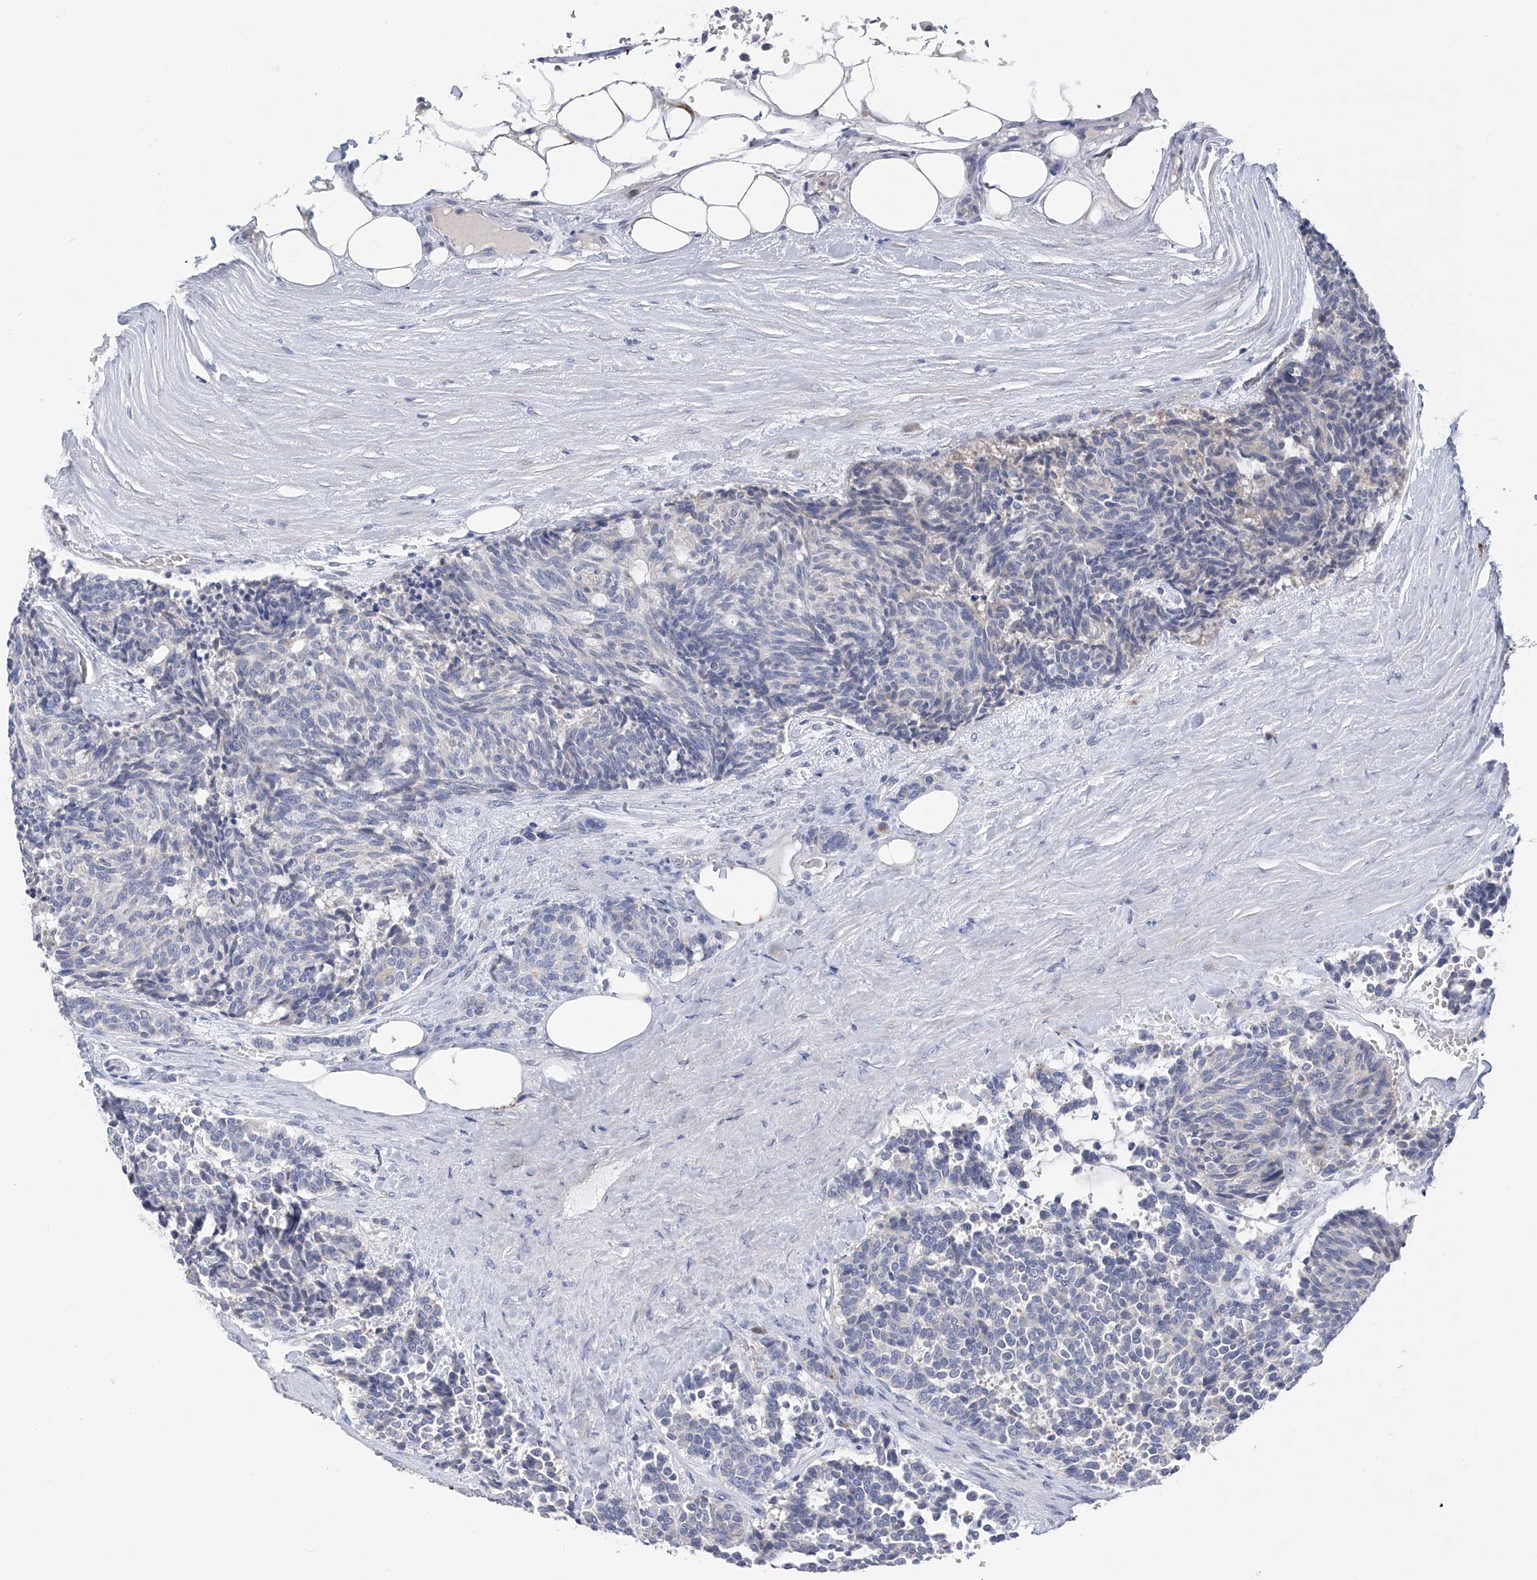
{"staining": {"intensity": "negative", "quantity": "none", "location": "none"}, "tissue": "carcinoid", "cell_type": "Tumor cells", "image_type": "cancer", "snomed": [{"axis": "morphology", "description": "Carcinoid, malignant, NOS"}, {"axis": "topography", "description": "Pancreas"}], "caption": "Histopathology image shows no protein expression in tumor cells of malignant carcinoid tissue.", "gene": "SLCO4A1", "patient": {"sex": "female", "age": 54}}